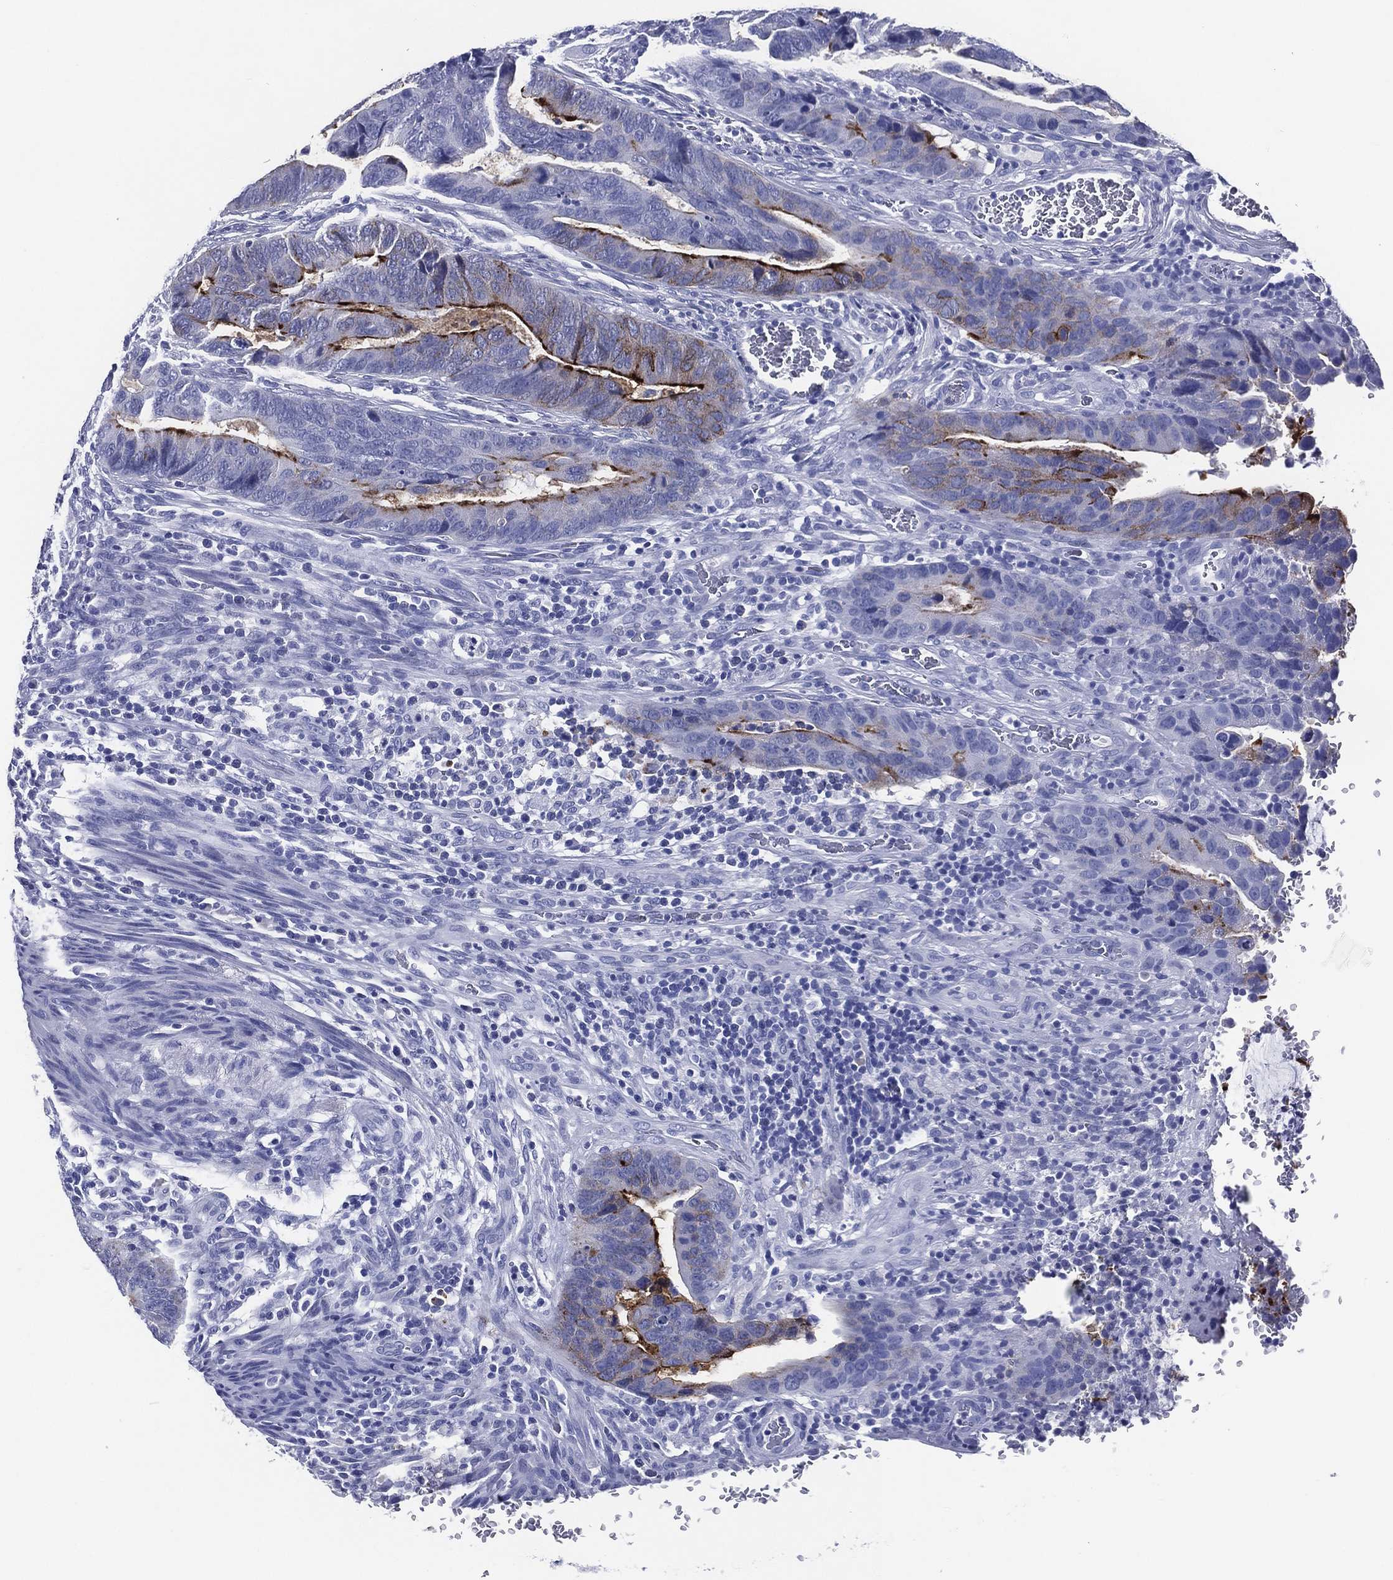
{"staining": {"intensity": "strong", "quantity": "<25%", "location": "cytoplasmic/membranous"}, "tissue": "colorectal cancer", "cell_type": "Tumor cells", "image_type": "cancer", "snomed": [{"axis": "morphology", "description": "Adenocarcinoma, NOS"}, {"axis": "topography", "description": "Colon"}], "caption": "Colorectal cancer stained with a brown dye shows strong cytoplasmic/membranous positive staining in about <25% of tumor cells.", "gene": "ACE2", "patient": {"sex": "female", "age": 56}}